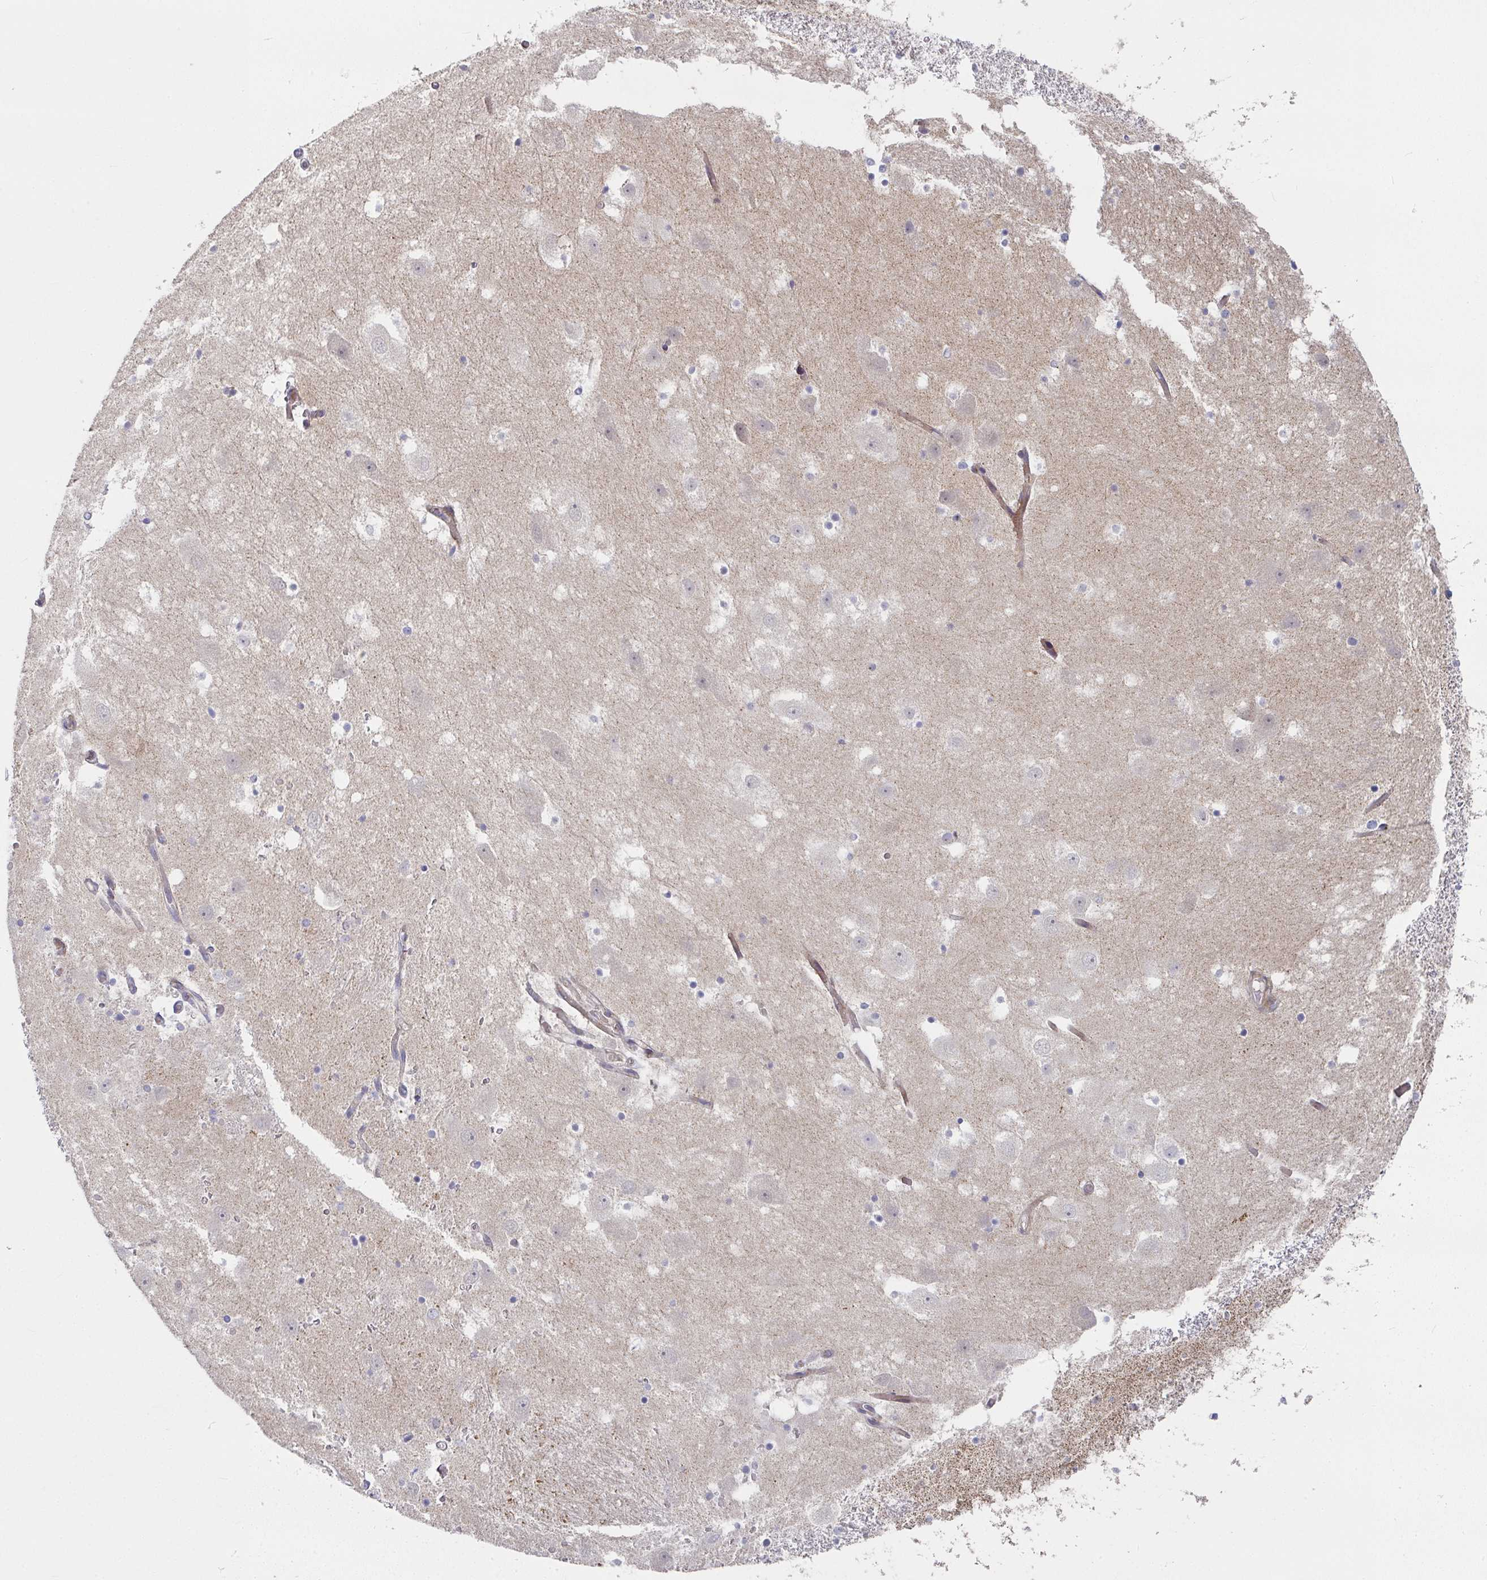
{"staining": {"intensity": "weak", "quantity": "<25%", "location": "cytoplasmic/membranous"}, "tissue": "hippocampus", "cell_type": "Glial cells", "image_type": "normal", "snomed": [{"axis": "morphology", "description": "Normal tissue, NOS"}, {"axis": "topography", "description": "Hippocampus"}], "caption": "This is an IHC photomicrograph of normal human hippocampus. There is no staining in glial cells.", "gene": "RHEBL1", "patient": {"sex": "female", "age": 52}}